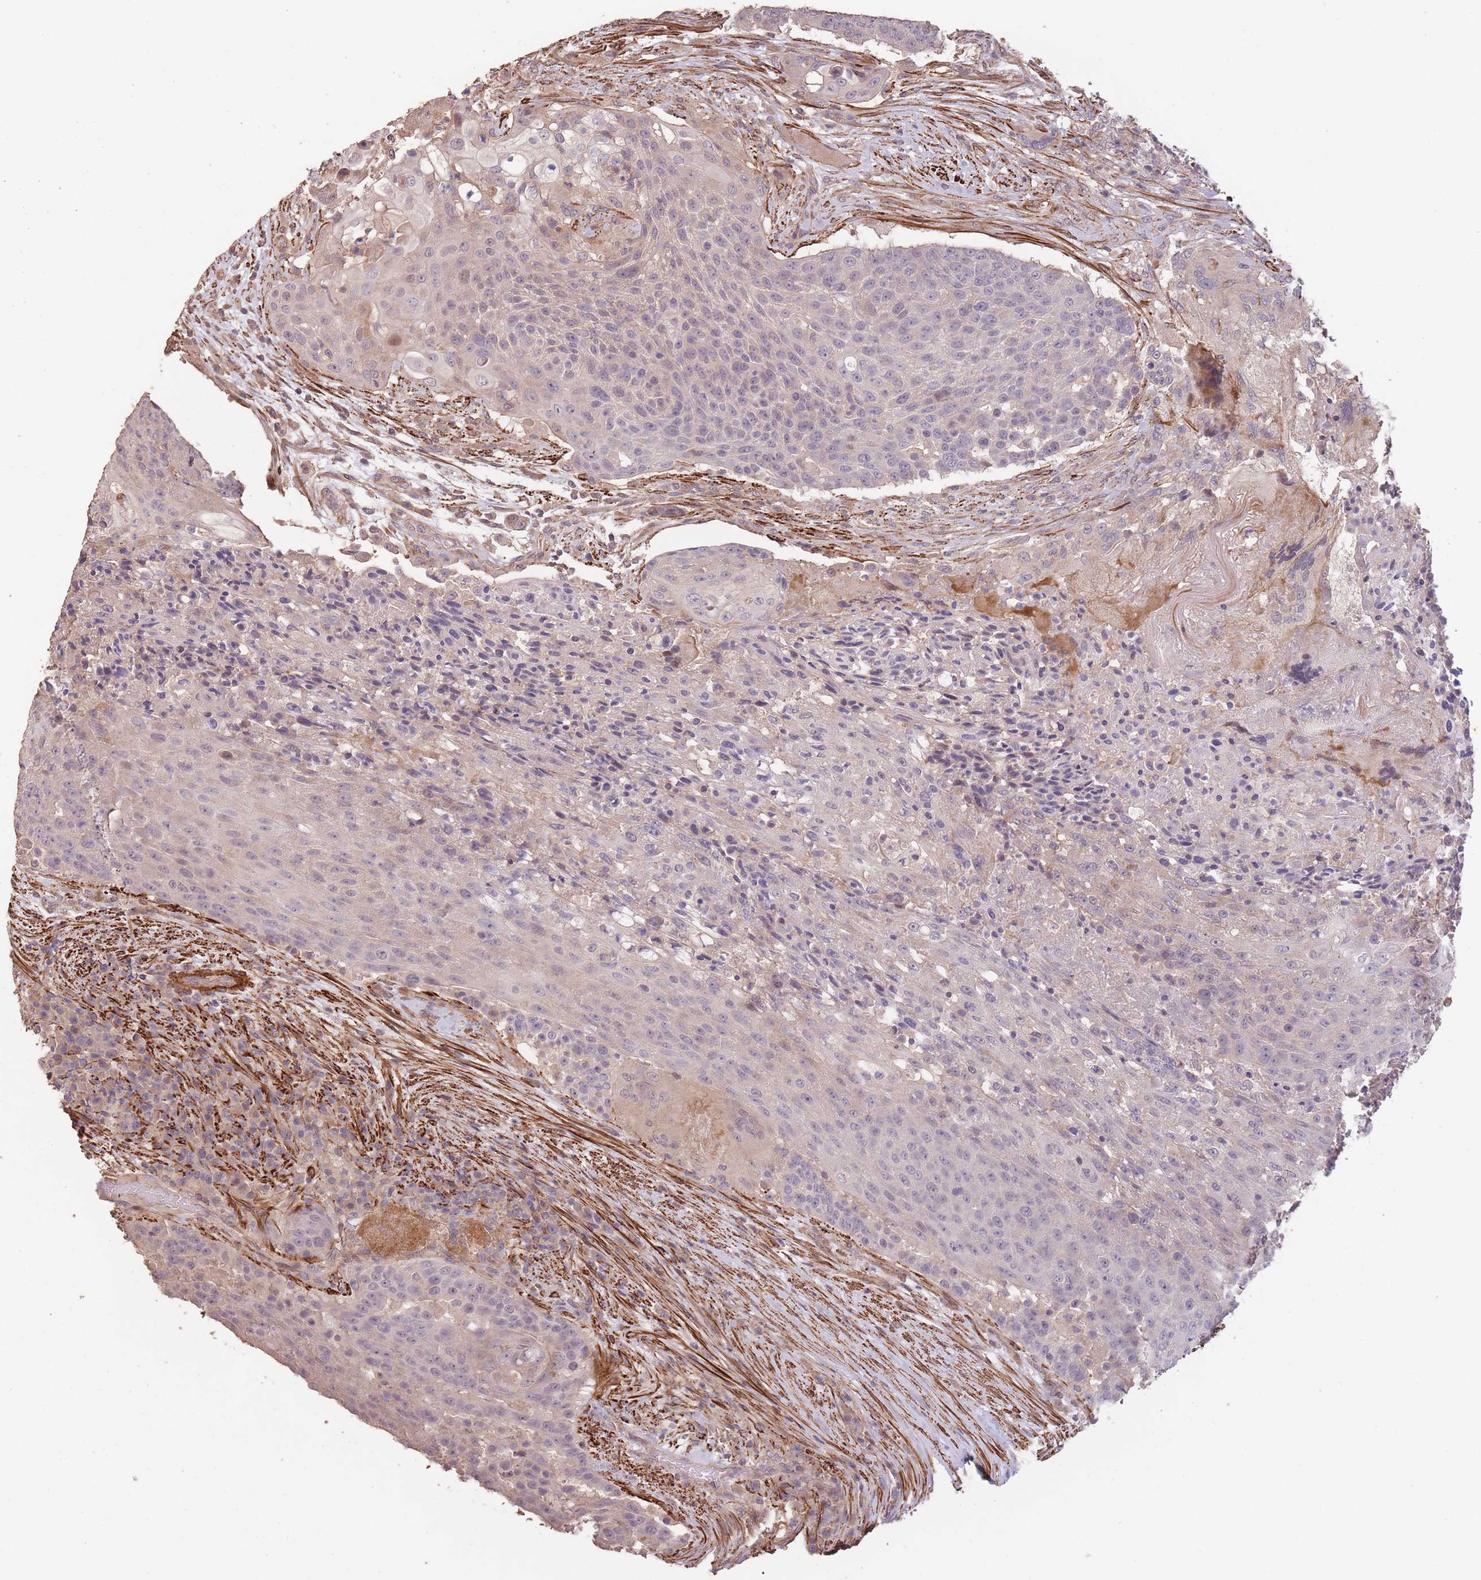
{"staining": {"intensity": "negative", "quantity": "none", "location": "none"}, "tissue": "urothelial cancer", "cell_type": "Tumor cells", "image_type": "cancer", "snomed": [{"axis": "morphology", "description": "Urothelial carcinoma, High grade"}, {"axis": "topography", "description": "Urinary bladder"}], "caption": "This is an immunohistochemistry photomicrograph of human urothelial carcinoma (high-grade). There is no positivity in tumor cells.", "gene": "NLRC4", "patient": {"sex": "female", "age": 63}}